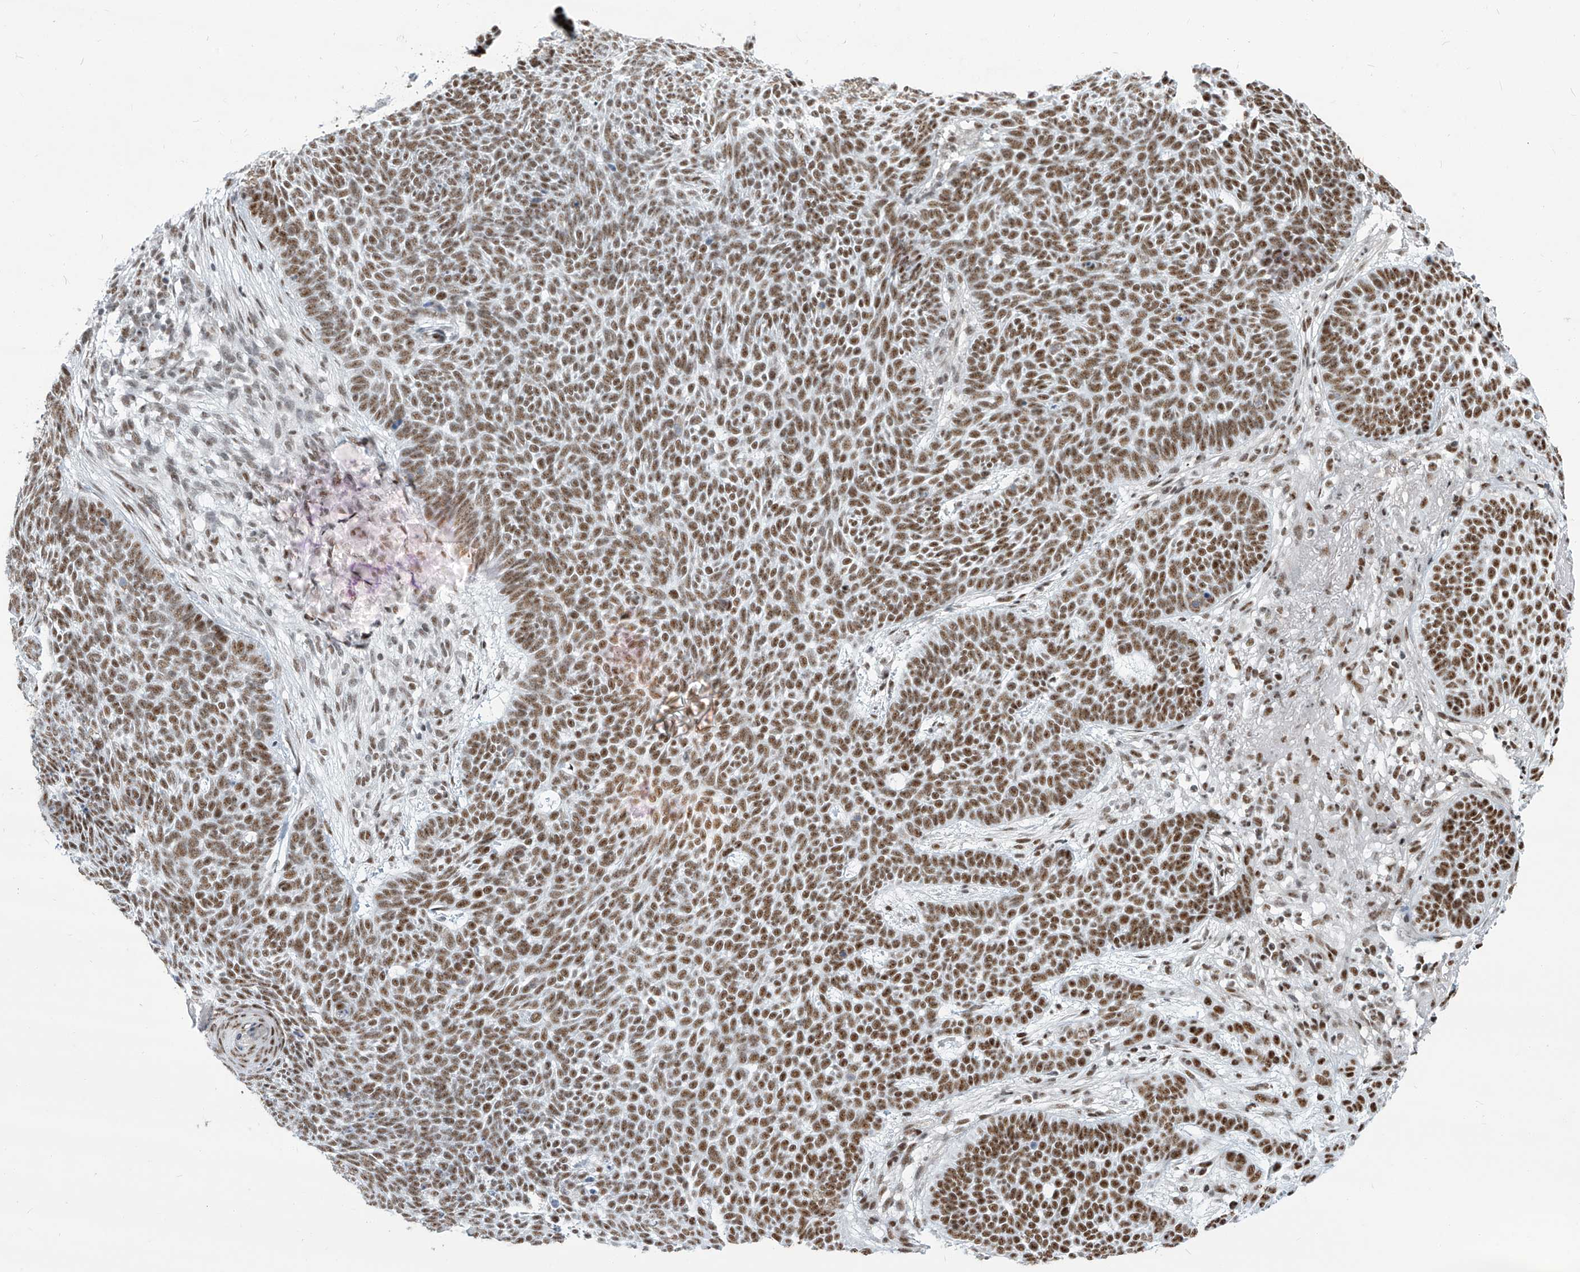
{"staining": {"intensity": "strong", "quantity": ">75%", "location": "nuclear"}, "tissue": "skin cancer", "cell_type": "Tumor cells", "image_type": "cancer", "snomed": [{"axis": "morphology", "description": "Normal tissue, NOS"}, {"axis": "morphology", "description": "Basal cell carcinoma"}, {"axis": "topography", "description": "Skin"}], "caption": "This image shows IHC staining of skin cancer, with high strong nuclear positivity in about >75% of tumor cells.", "gene": "SARNP", "patient": {"sex": "male", "age": 64}}